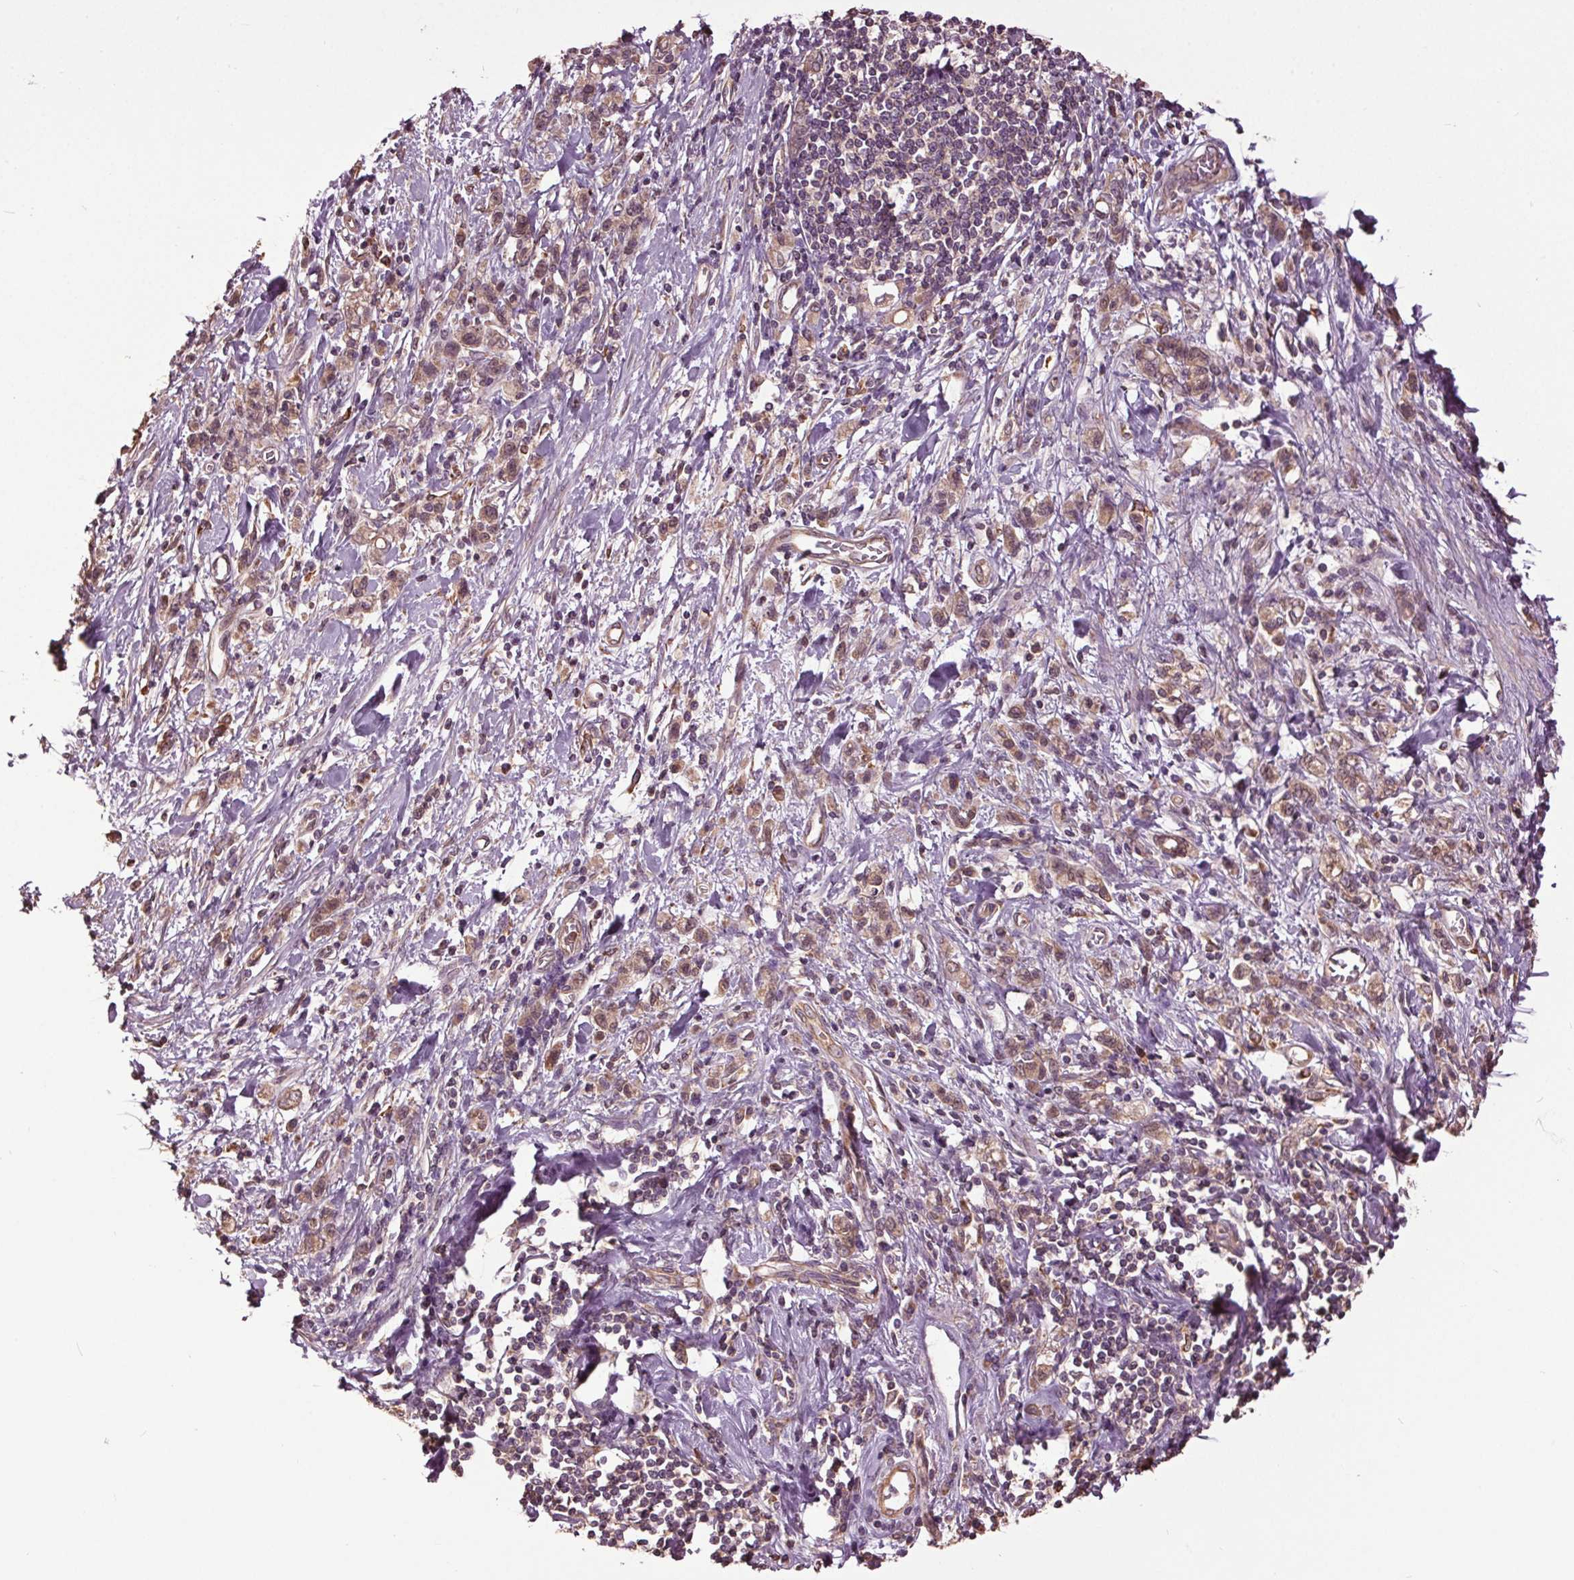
{"staining": {"intensity": "moderate", "quantity": ">75%", "location": "cytoplasmic/membranous"}, "tissue": "stomach cancer", "cell_type": "Tumor cells", "image_type": "cancer", "snomed": [{"axis": "morphology", "description": "Adenocarcinoma, NOS"}, {"axis": "topography", "description": "Stomach"}], "caption": "Moderate cytoplasmic/membranous expression for a protein is present in about >75% of tumor cells of adenocarcinoma (stomach) using IHC.", "gene": "RNPEP", "patient": {"sex": "male", "age": 77}}